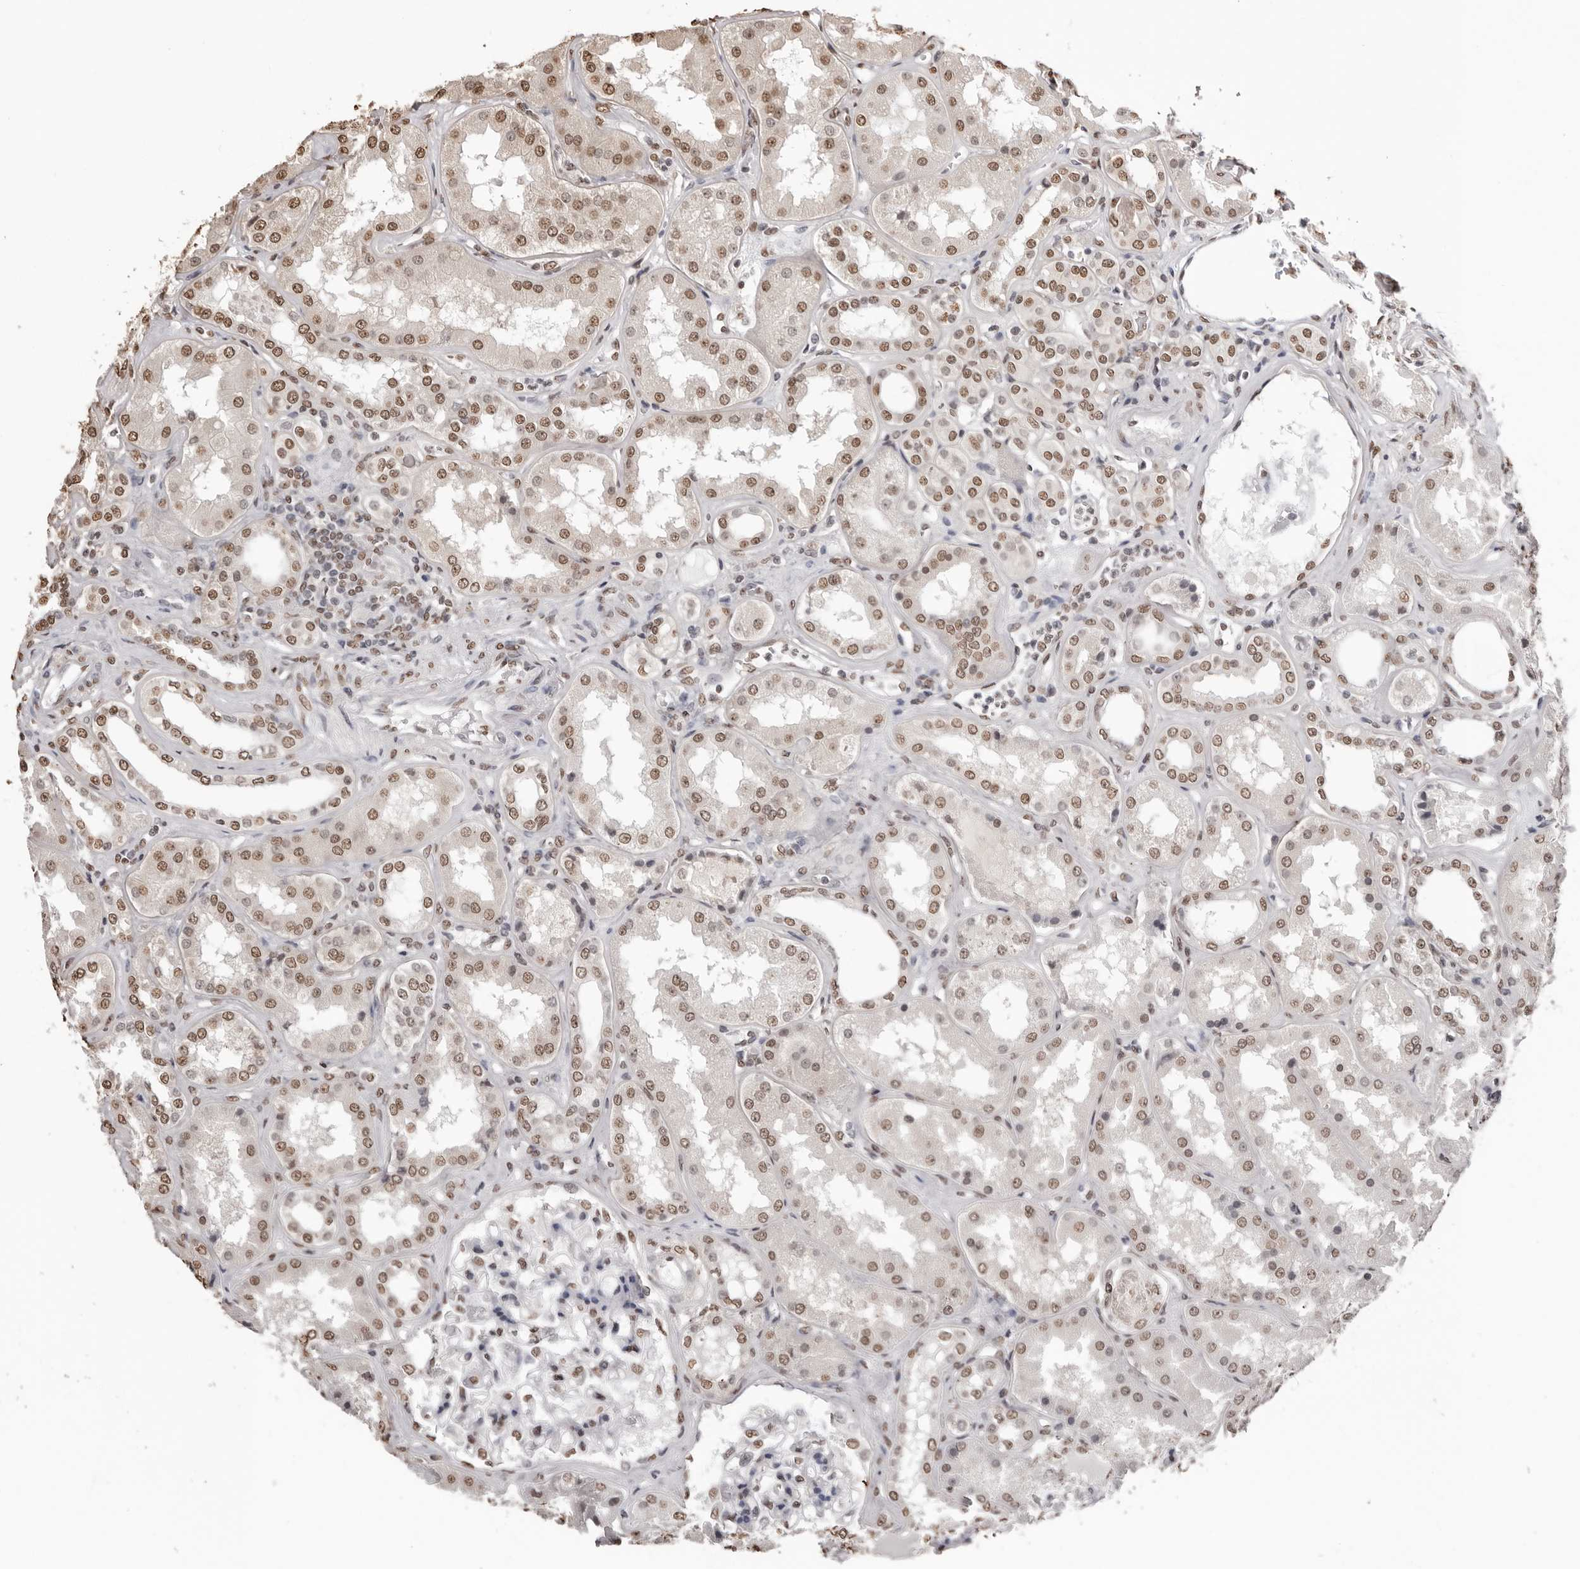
{"staining": {"intensity": "moderate", "quantity": ">75%", "location": "nuclear"}, "tissue": "kidney", "cell_type": "Cells in glomeruli", "image_type": "normal", "snomed": [{"axis": "morphology", "description": "Normal tissue, NOS"}, {"axis": "topography", "description": "Kidney"}], "caption": "Immunohistochemistry (IHC) (DAB) staining of benign human kidney demonstrates moderate nuclear protein staining in approximately >75% of cells in glomeruli.", "gene": "OLIG3", "patient": {"sex": "female", "age": 56}}